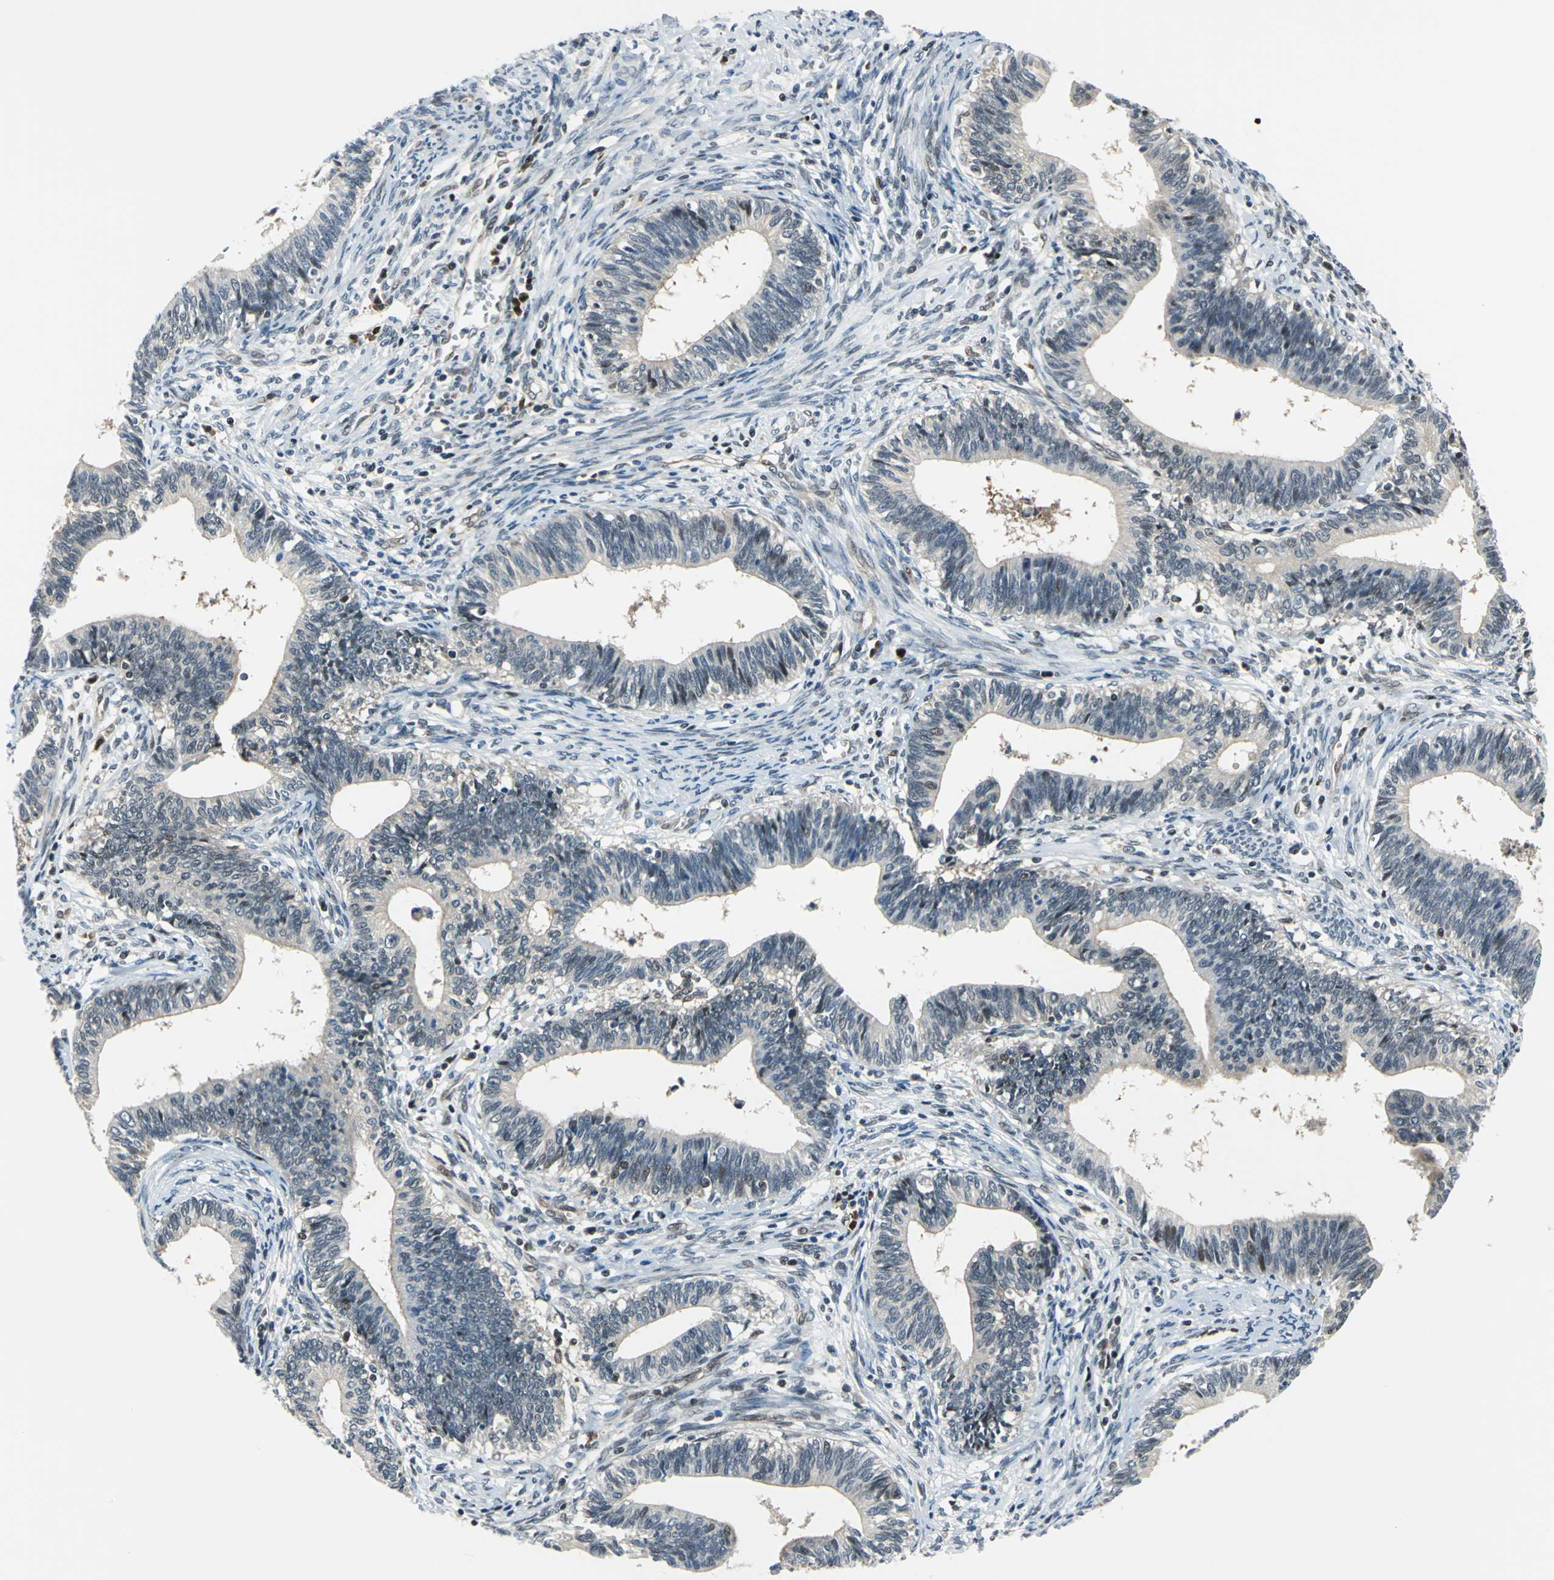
{"staining": {"intensity": "weak", "quantity": "<25%", "location": "cytoplasmic/membranous"}, "tissue": "cervical cancer", "cell_type": "Tumor cells", "image_type": "cancer", "snomed": [{"axis": "morphology", "description": "Adenocarcinoma, NOS"}, {"axis": "topography", "description": "Cervix"}], "caption": "This is an IHC histopathology image of cervical adenocarcinoma. There is no expression in tumor cells.", "gene": "POLR3K", "patient": {"sex": "female", "age": 44}}